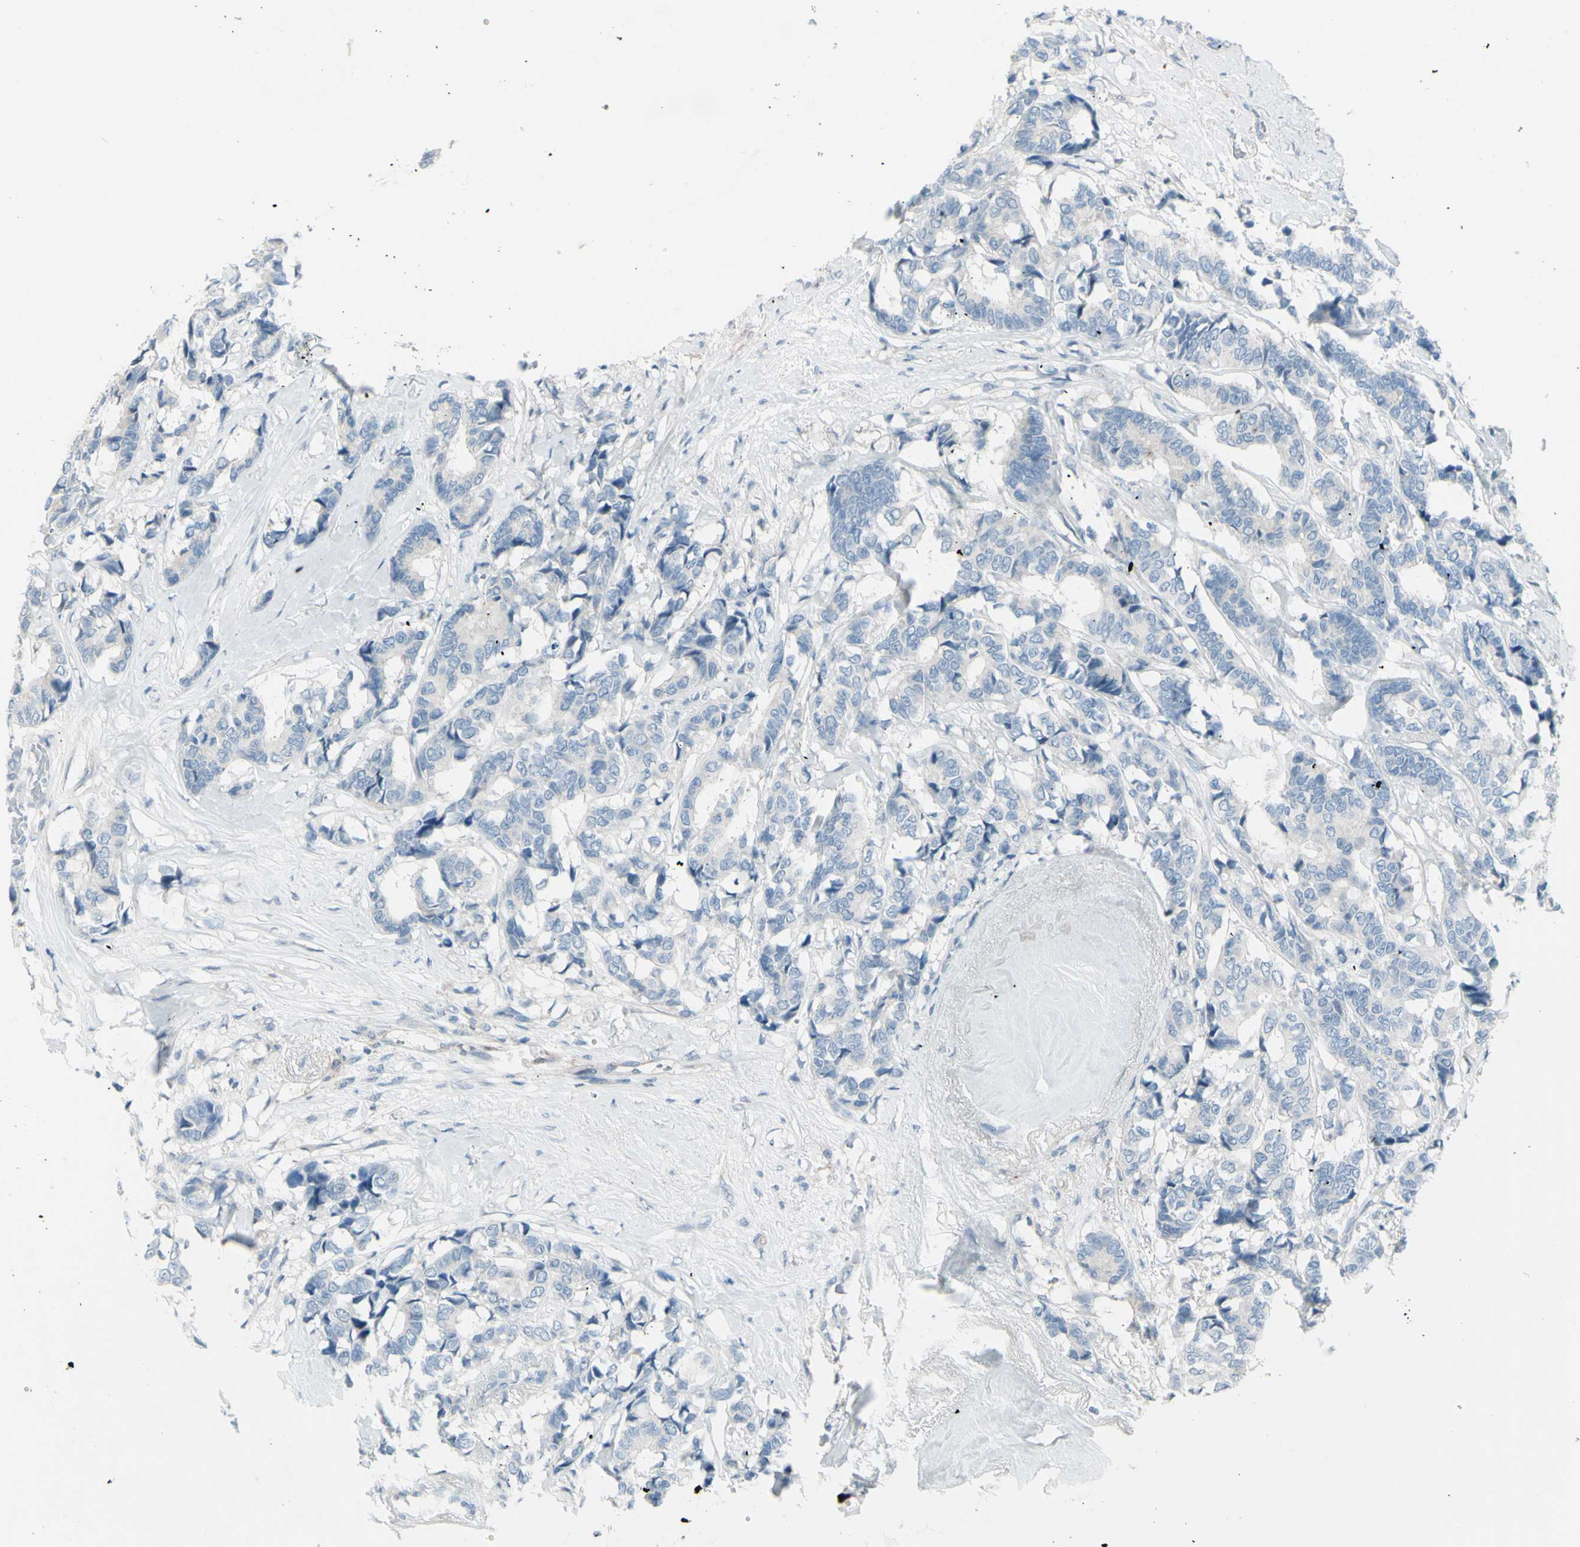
{"staining": {"intensity": "negative", "quantity": "none", "location": "none"}, "tissue": "breast cancer", "cell_type": "Tumor cells", "image_type": "cancer", "snomed": [{"axis": "morphology", "description": "Duct carcinoma"}, {"axis": "topography", "description": "Breast"}], "caption": "Immunohistochemistry (IHC) photomicrograph of breast cancer stained for a protein (brown), which shows no expression in tumor cells.", "gene": "GPR34", "patient": {"sex": "female", "age": 87}}